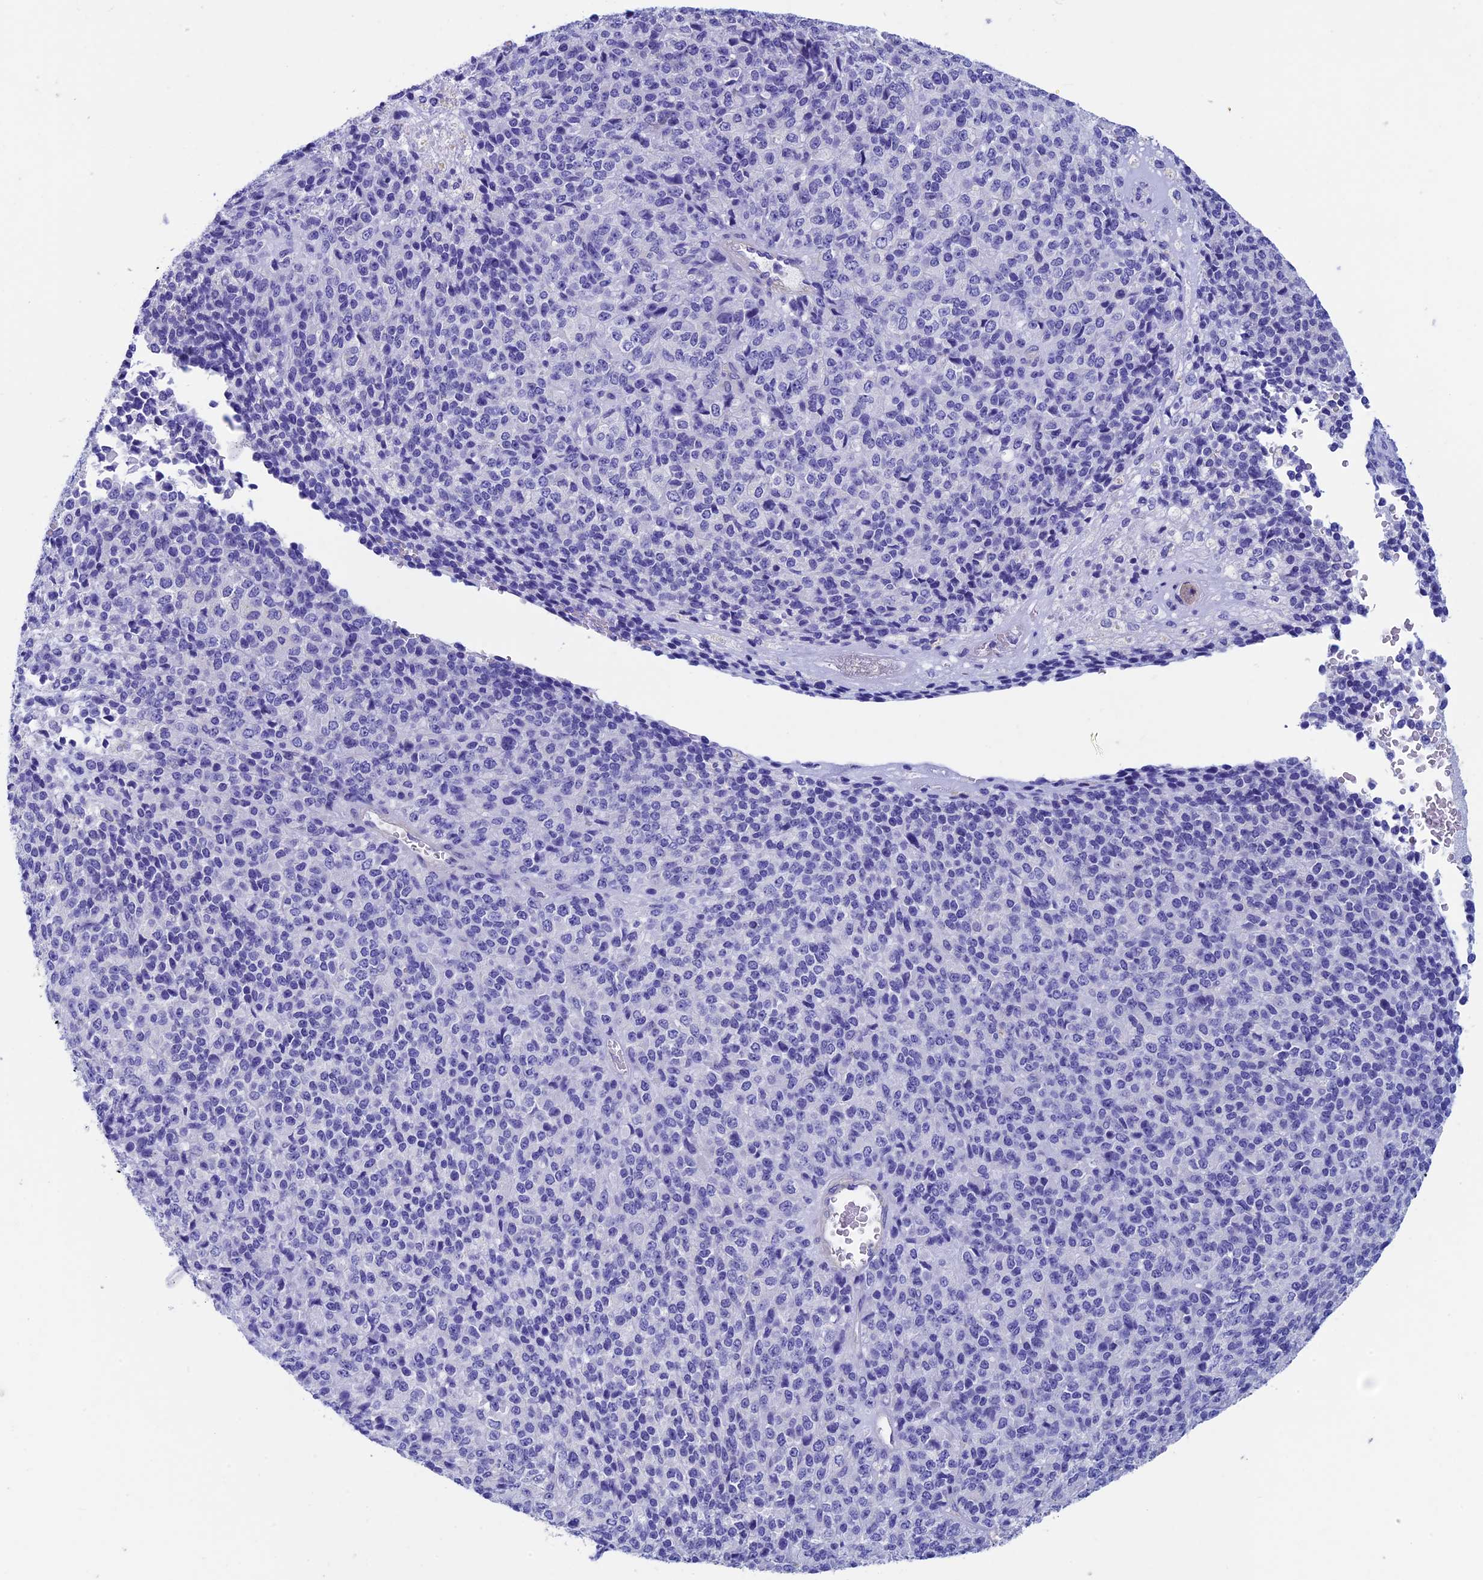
{"staining": {"intensity": "negative", "quantity": "none", "location": "none"}, "tissue": "melanoma", "cell_type": "Tumor cells", "image_type": "cancer", "snomed": [{"axis": "morphology", "description": "Malignant melanoma, Metastatic site"}, {"axis": "topography", "description": "Brain"}], "caption": "The photomicrograph demonstrates no staining of tumor cells in malignant melanoma (metastatic site).", "gene": "ADH7", "patient": {"sex": "female", "age": 56}}